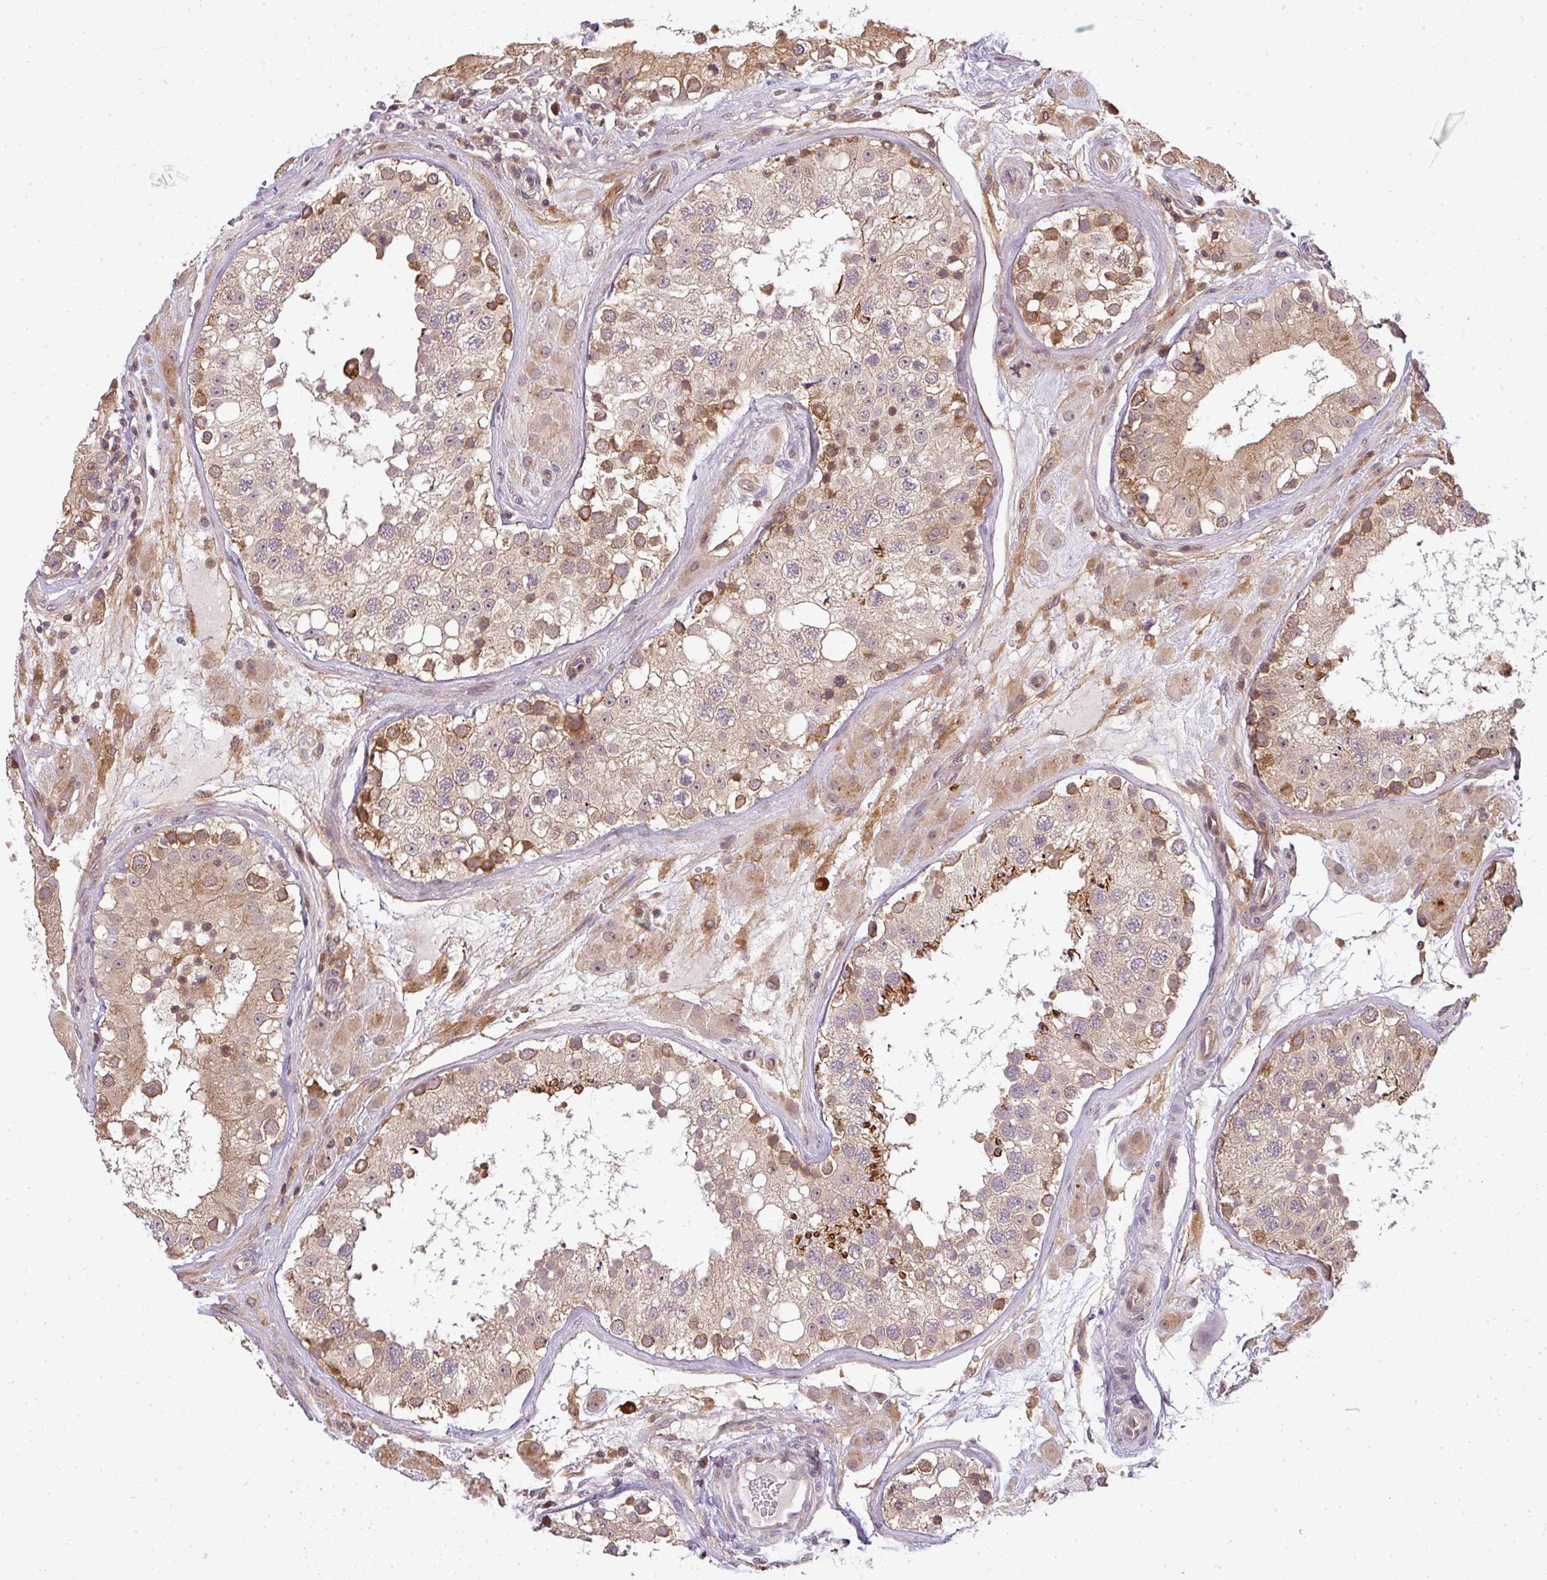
{"staining": {"intensity": "moderate", "quantity": "25%-75%", "location": "cytoplasmic/membranous"}, "tissue": "testis", "cell_type": "Cells in seminiferous ducts", "image_type": "normal", "snomed": [{"axis": "morphology", "description": "Normal tissue, NOS"}, {"axis": "topography", "description": "Testis"}], "caption": "IHC of benign testis displays medium levels of moderate cytoplasmic/membranous positivity in approximately 25%-75% of cells in seminiferous ducts.", "gene": "FAM153A", "patient": {"sex": "male", "age": 26}}